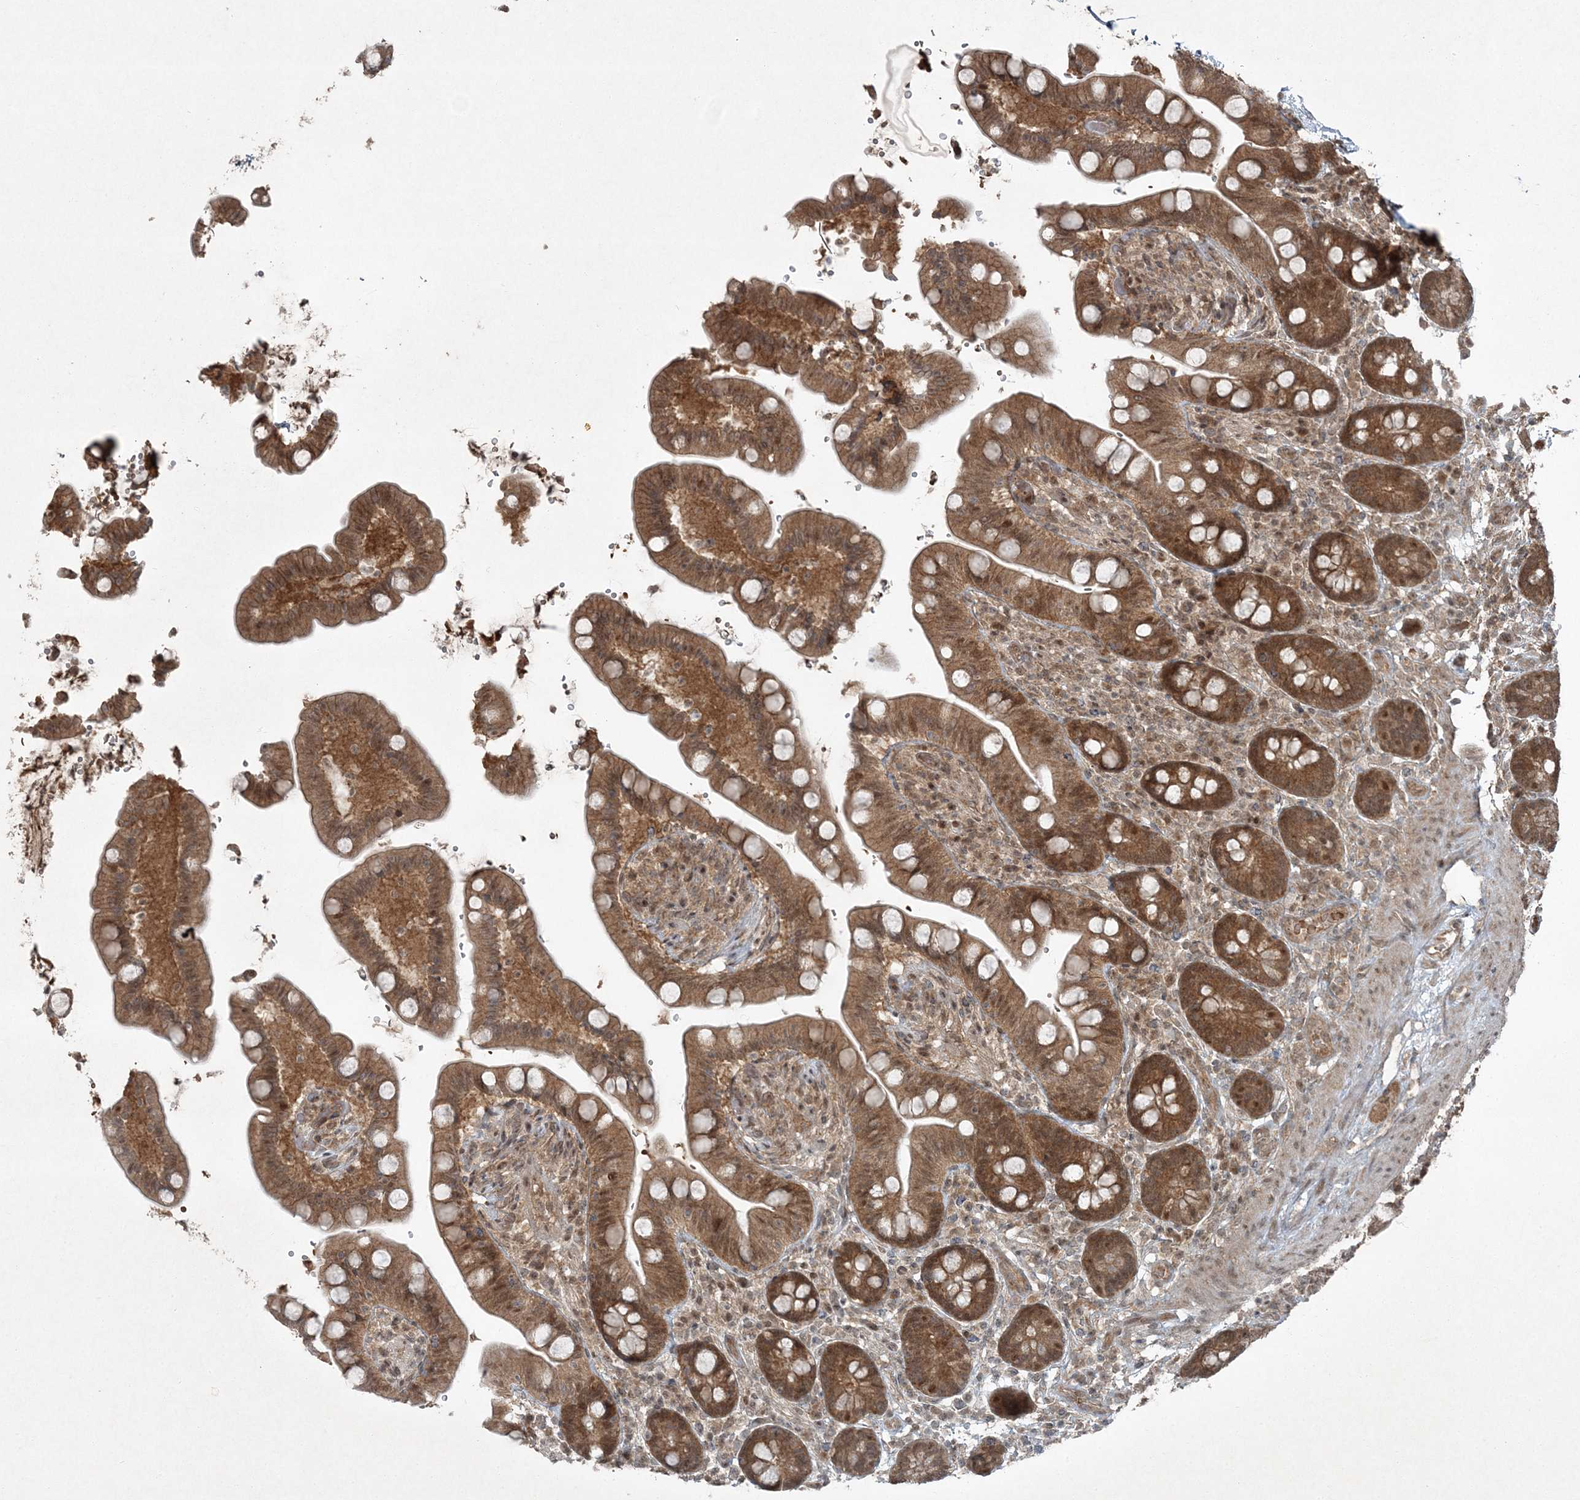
{"staining": {"intensity": "moderate", "quantity": ">75%", "location": "cytoplasmic/membranous"}, "tissue": "colon", "cell_type": "Endothelial cells", "image_type": "normal", "snomed": [{"axis": "morphology", "description": "Normal tissue, NOS"}, {"axis": "topography", "description": "Smooth muscle"}, {"axis": "topography", "description": "Colon"}], "caption": "Immunohistochemical staining of normal colon exhibits >75% levels of moderate cytoplasmic/membranous protein expression in approximately >75% of endothelial cells.", "gene": "FBXL17", "patient": {"sex": "male", "age": 73}}